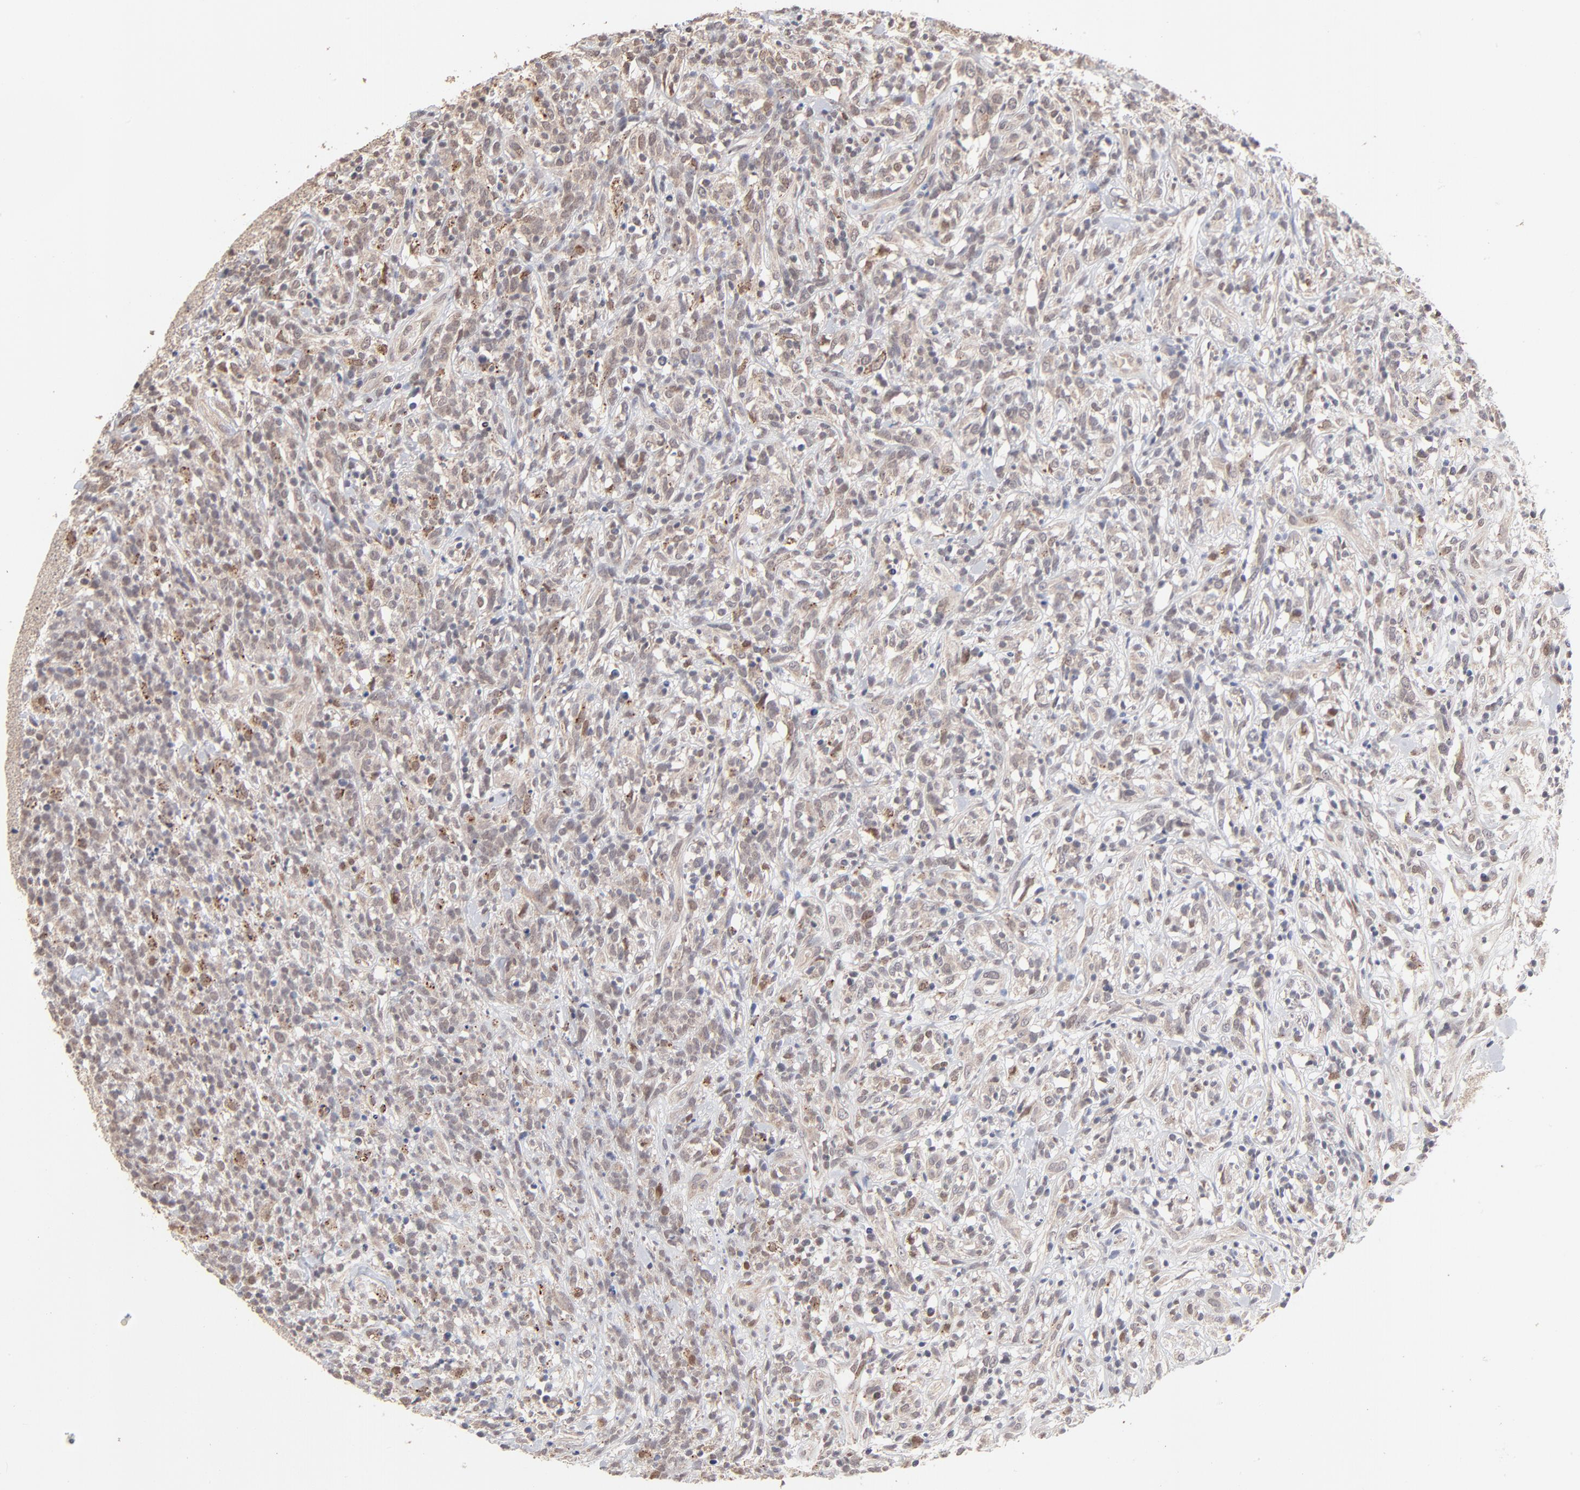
{"staining": {"intensity": "weak", "quantity": "<25%", "location": "nuclear"}, "tissue": "lymphoma", "cell_type": "Tumor cells", "image_type": "cancer", "snomed": [{"axis": "morphology", "description": "Malignant lymphoma, non-Hodgkin's type, High grade"}, {"axis": "topography", "description": "Lymph node"}], "caption": "High power microscopy micrograph of an immunohistochemistry (IHC) photomicrograph of lymphoma, revealing no significant expression in tumor cells. Nuclei are stained in blue.", "gene": "MSL2", "patient": {"sex": "female", "age": 73}}